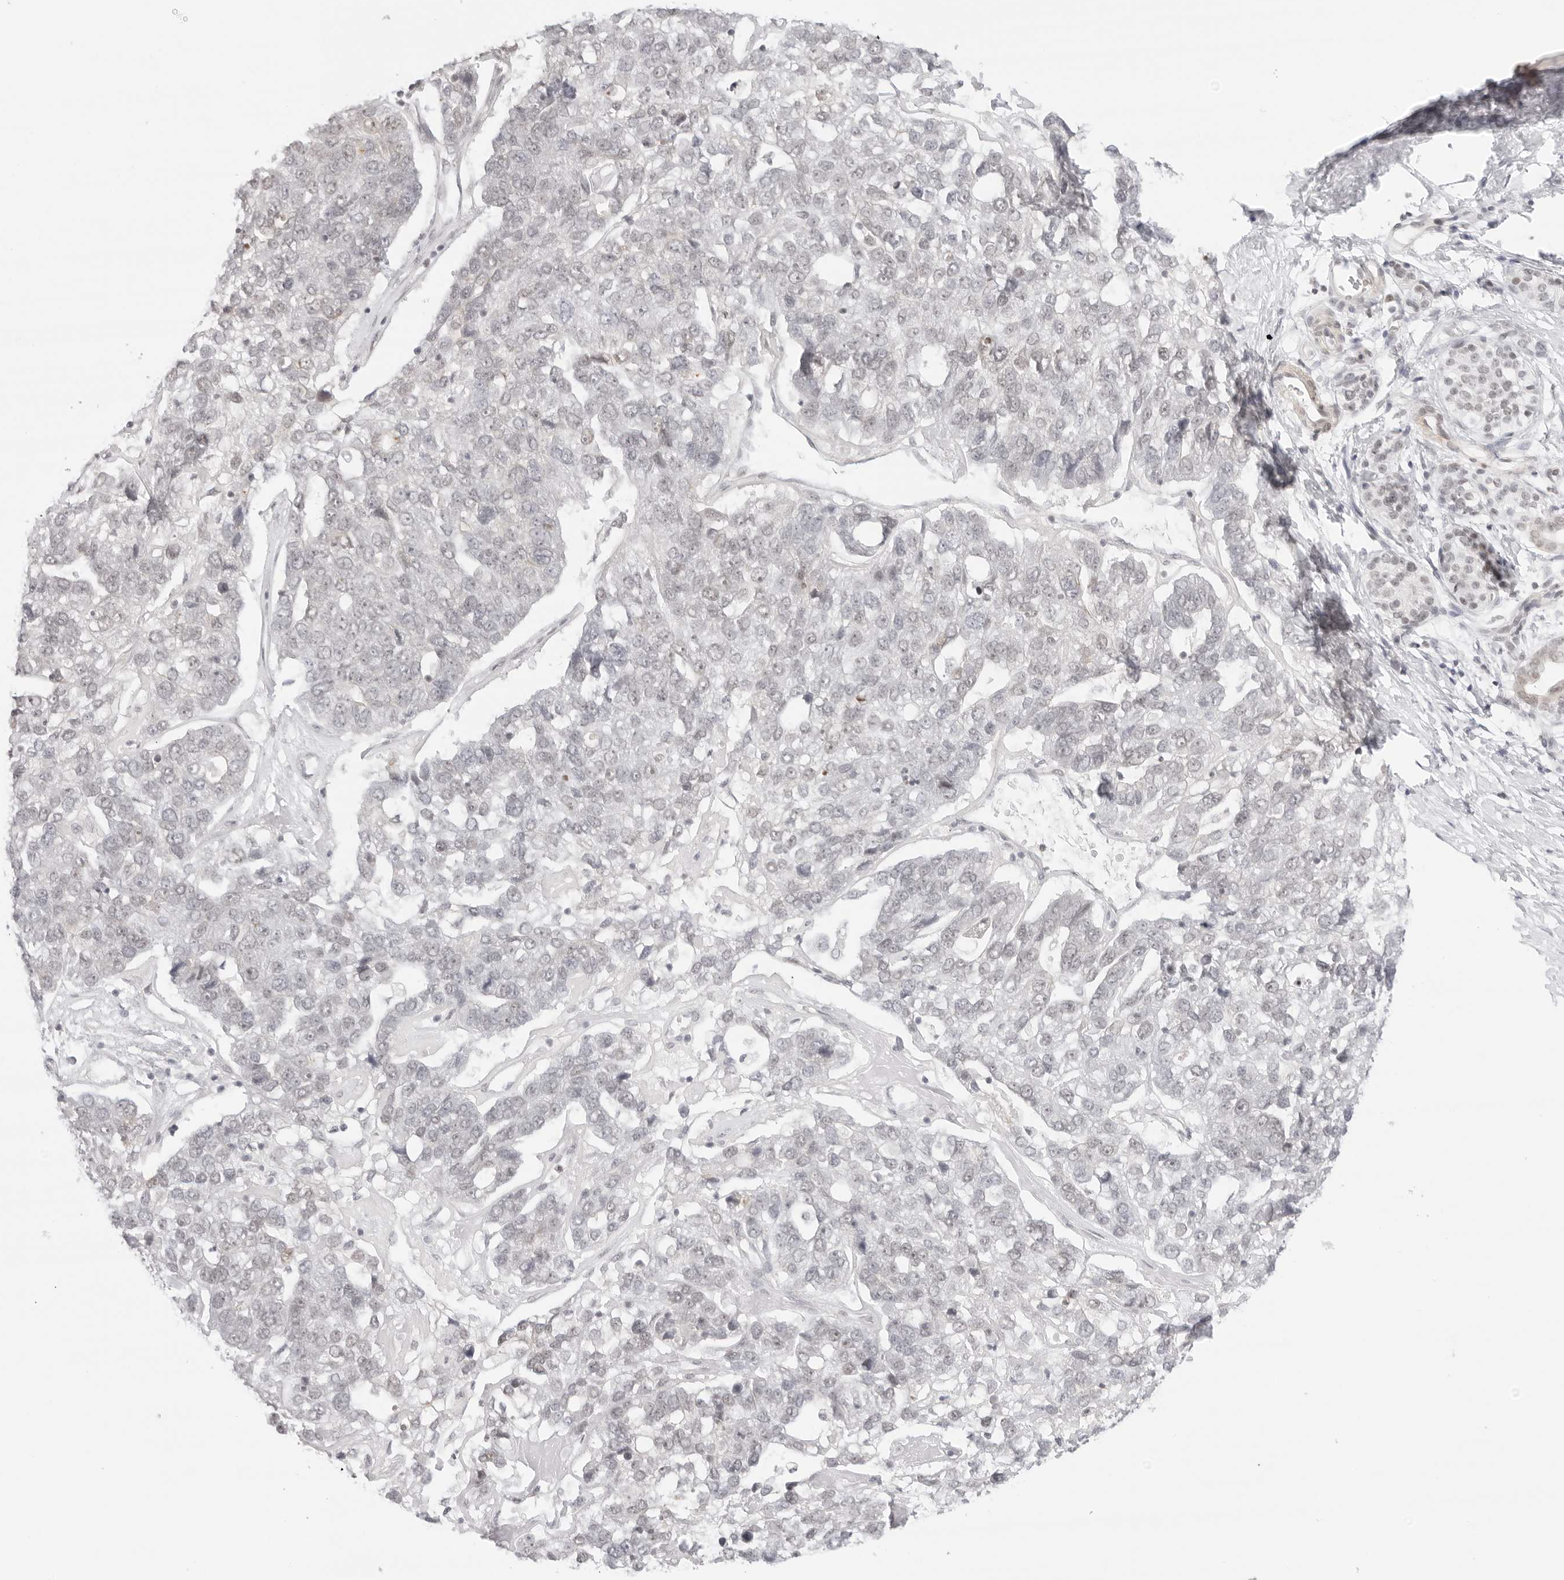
{"staining": {"intensity": "negative", "quantity": "none", "location": "none"}, "tissue": "pancreatic cancer", "cell_type": "Tumor cells", "image_type": "cancer", "snomed": [{"axis": "morphology", "description": "Adenocarcinoma, NOS"}, {"axis": "topography", "description": "Pancreas"}], "caption": "The histopathology image shows no staining of tumor cells in pancreatic cancer (adenocarcinoma).", "gene": "TCIM", "patient": {"sex": "female", "age": 61}}